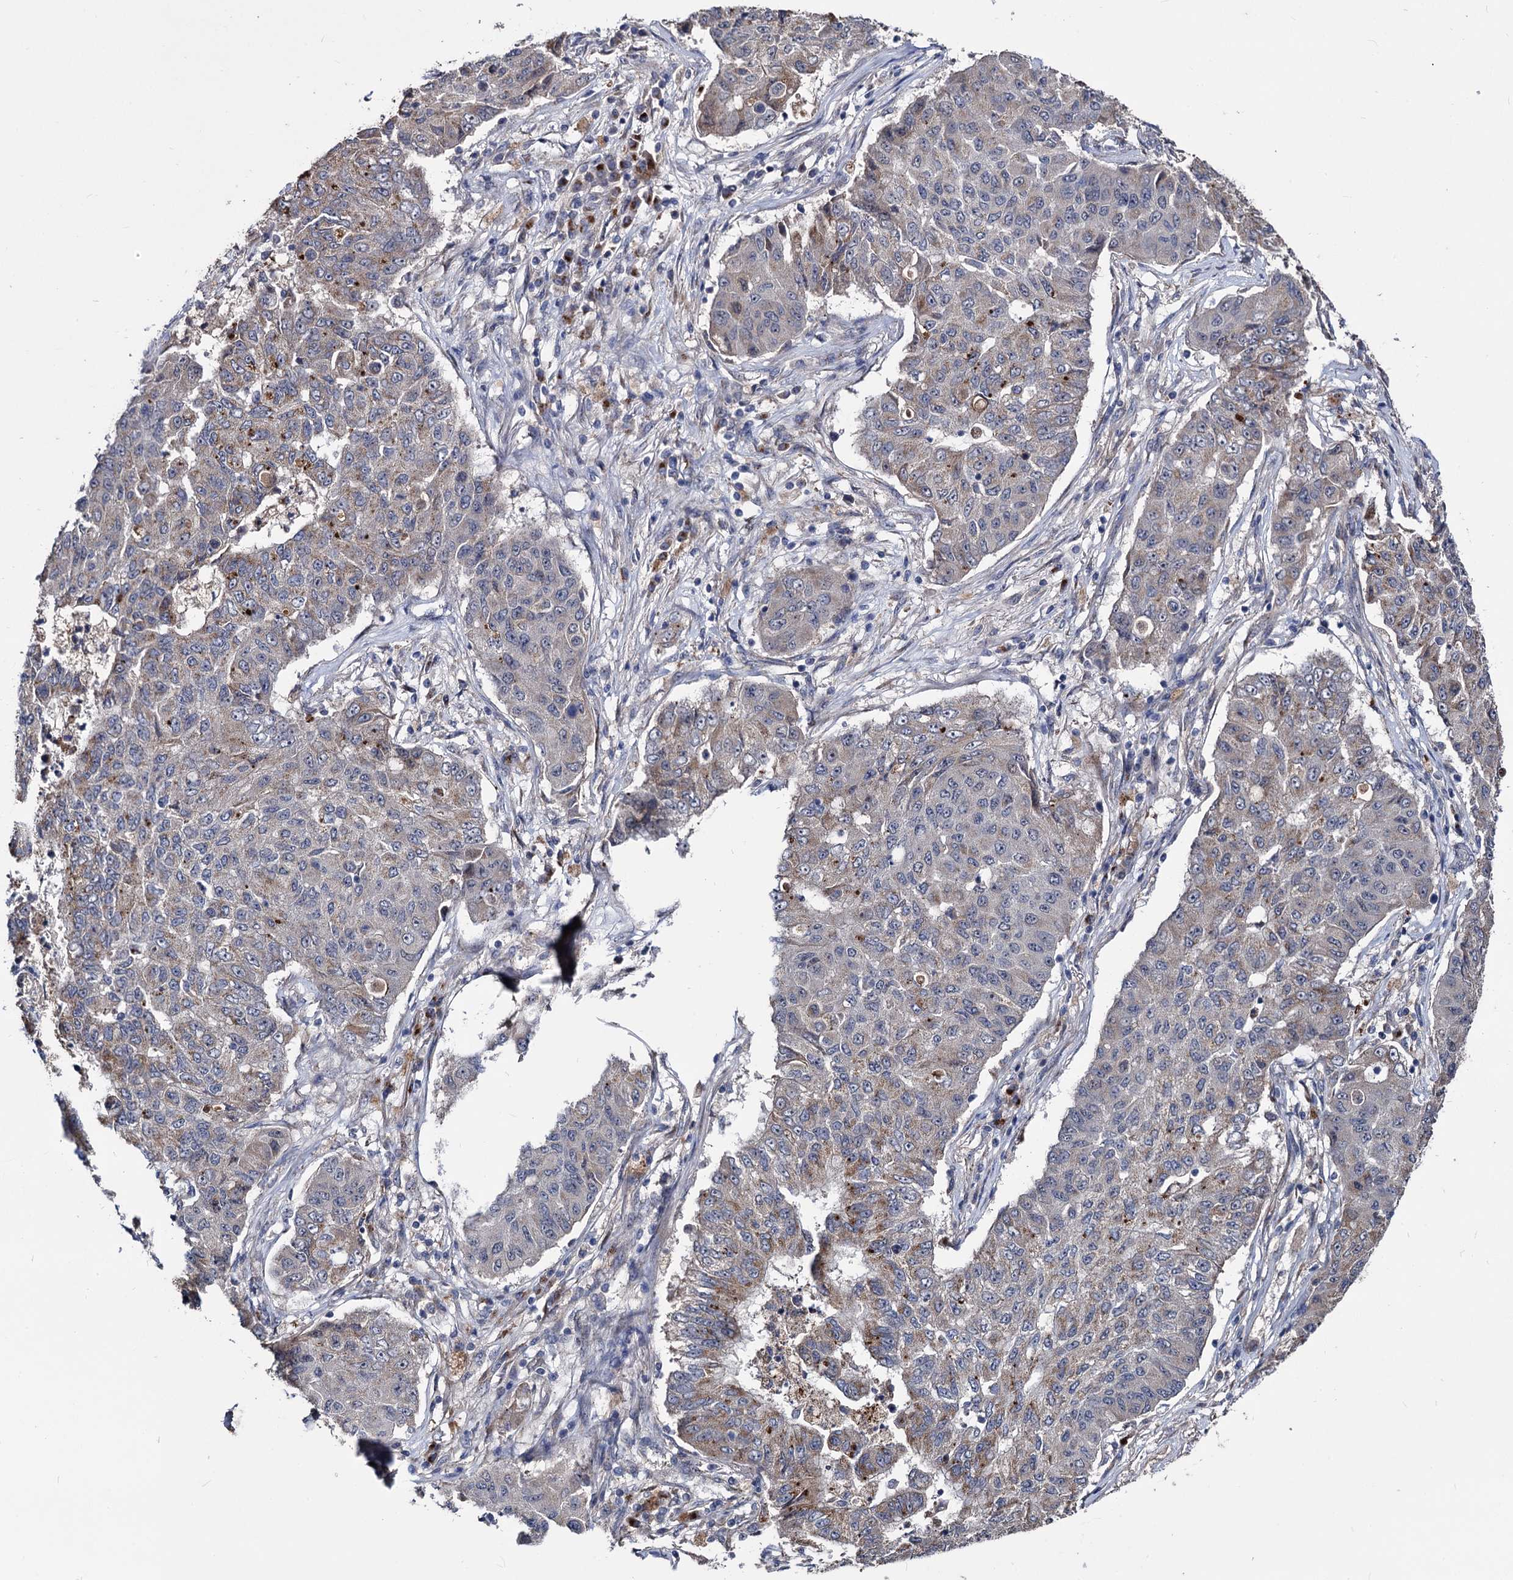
{"staining": {"intensity": "moderate", "quantity": "<25%", "location": "cytoplasmic/membranous"}, "tissue": "lung cancer", "cell_type": "Tumor cells", "image_type": "cancer", "snomed": [{"axis": "morphology", "description": "Squamous cell carcinoma, NOS"}, {"axis": "topography", "description": "Lung"}], "caption": "About <25% of tumor cells in lung cancer exhibit moderate cytoplasmic/membranous protein staining as visualized by brown immunohistochemical staining.", "gene": "SMAGP", "patient": {"sex": "male", "age": 74}}